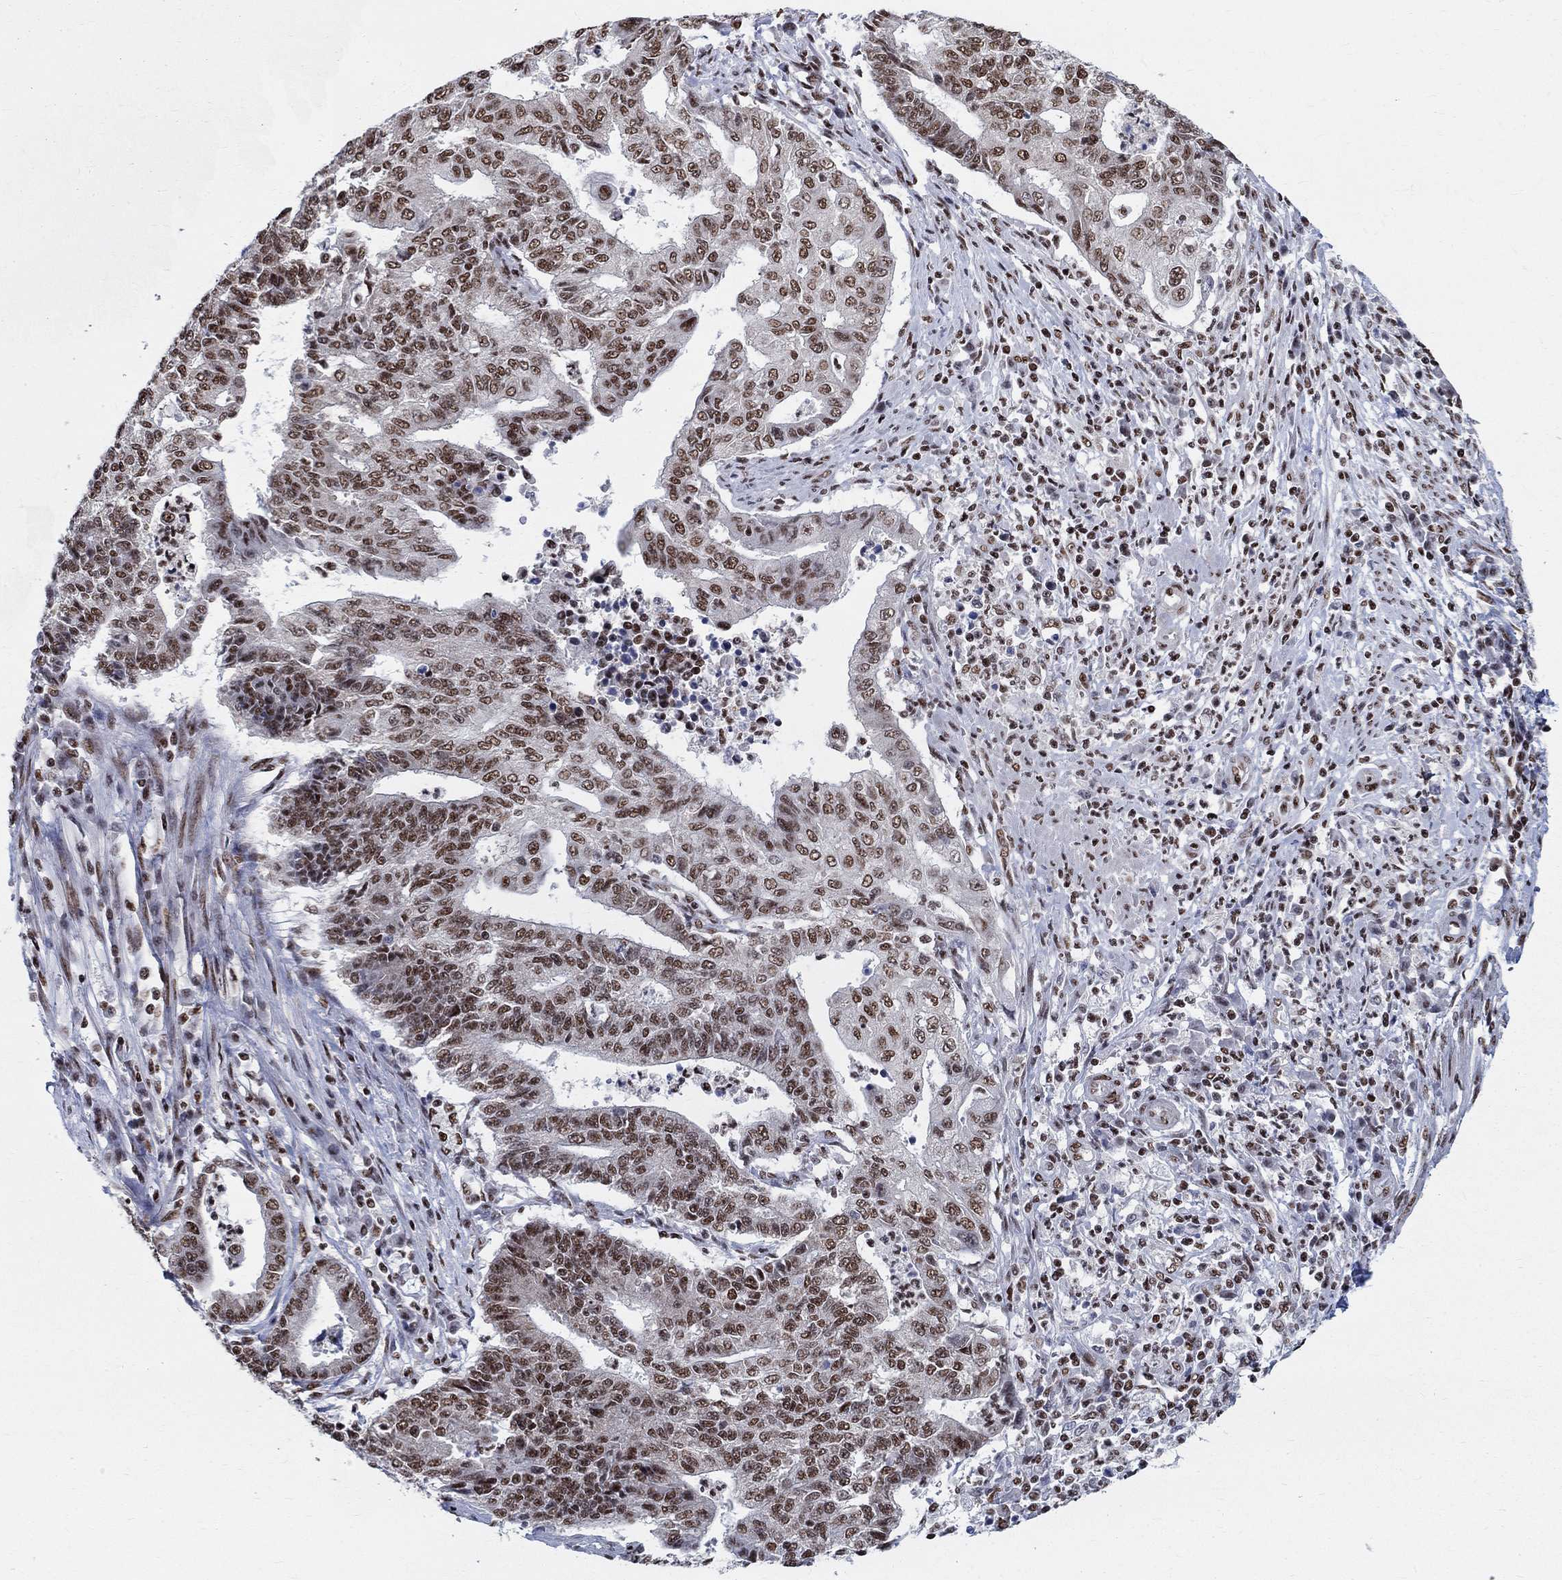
{"staining": {"intensity": "strong", "quantity": ">75%", "location": "nuclear"}, "tissue": "endometrial cancer", "cell_type": "Tumor cells", "image_type": "cancer", "snomed": [{"axis": "morphology", "description": "Adenocarcinoma, NOS"}, {"axis": "topography", "description": "Uterus"}, {"axis": "topography", "description": "Endometrium"}], "caption": "Immunohistochemistry micrograph of neoplastic tissue: human adenocarcinoma (endometrial) stained using IHC shows high levels of strong protein expression localized specifically in the nuclear of tumor cells, appearing as a nuclear brown color.", "gene": "FBXO16", "patient": {"sex": "female", "age": 54}}